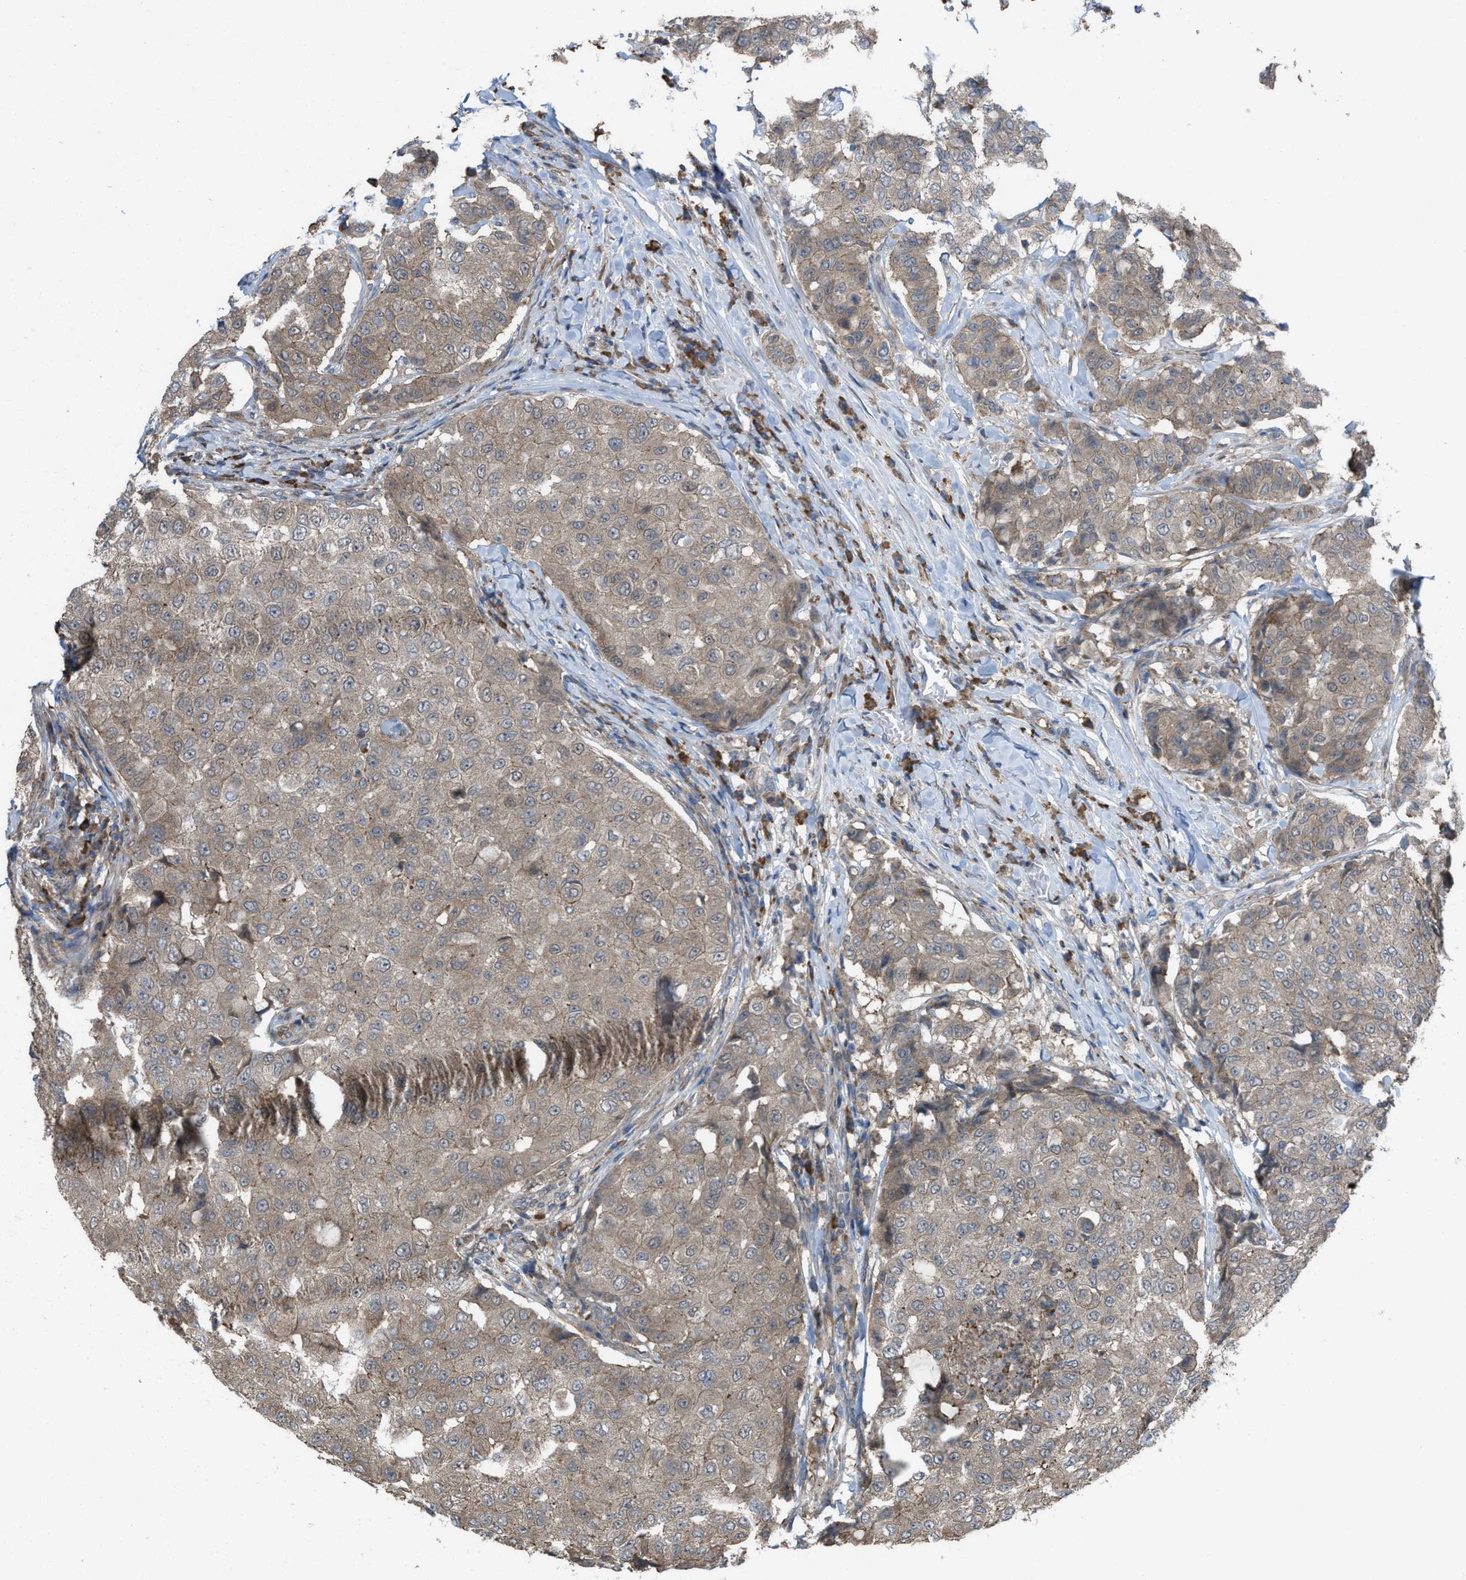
{"staining": {"intensity": "weak", "quantity": ">75%", "location": "cytoplasmic/membranous"}, "tissue": "breast cancer", "cell_type": "Tumor cells", "image_type": "cancer", "snomed": [{"axis": "morphology", "description": "Duct carcinoma"}, {"axis": "topography", "description": "Breast"}], "caption": "Immunohistochemistry (DAB) staining of invasive ductal carcinoma (breast) displays weak cytoplasmic/membranous protein expression in about >75% of tumor cells.", "gene": "PLAA", "patient": {"sex": "female", "age": 27}}